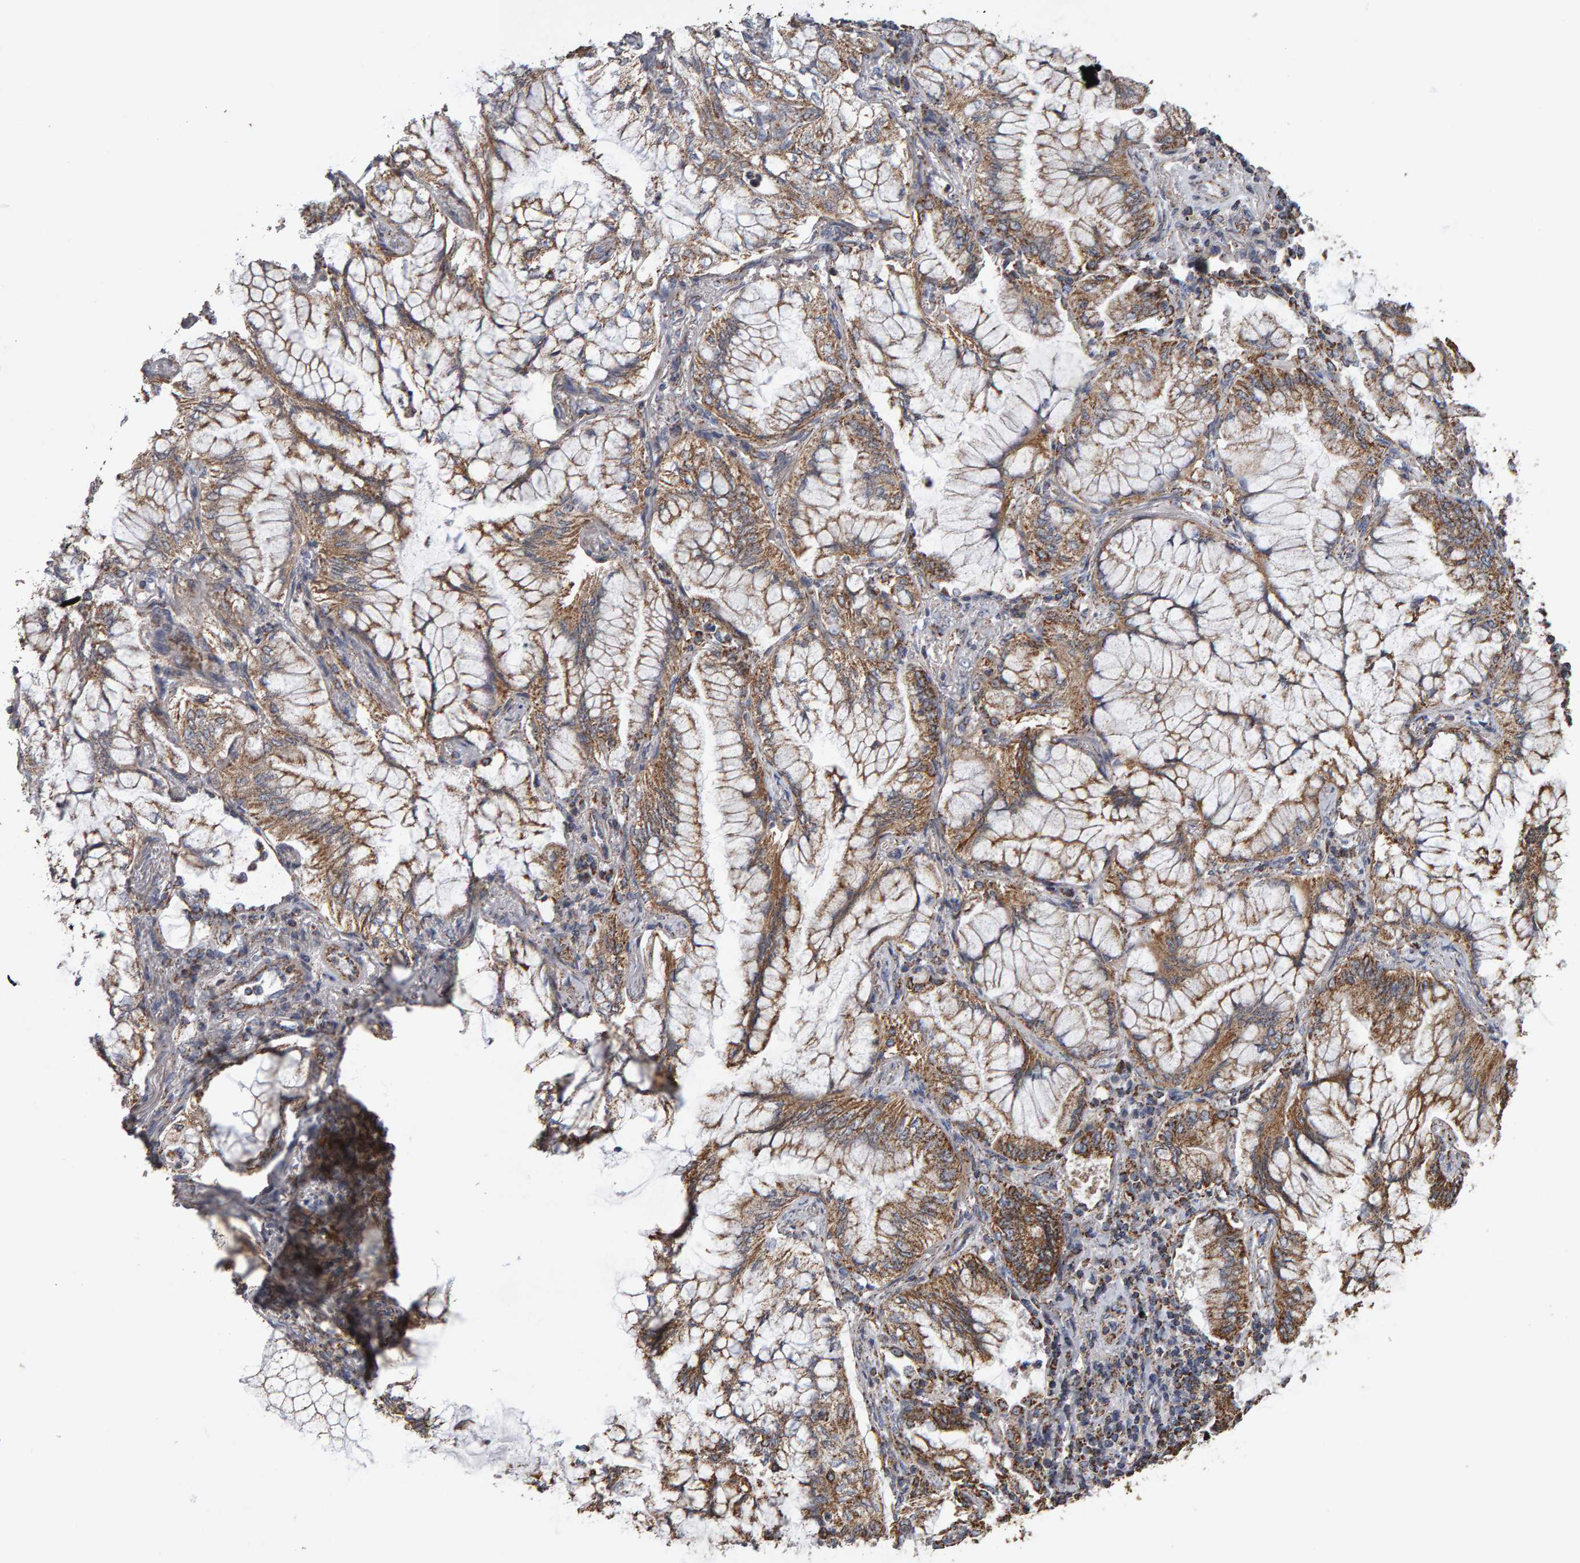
{"staining": {"intensity": "moderate", "quantity": ">75%", "location": "cytoplasmic/membranous"}, "tissue": "lung cancer", "cell_type": "Tumor cells", "image_type": "cancer", "snomed": [{"axis": "morphology", "description": "Adenocarcinoma, NOS"}, {"axis": "topography", "description": "Lung"}], "caption": "High-magnification brightfield microscopy of lung cancer stained with DAB (3,3'-diaminobenzidine) (brown) and counterstained with hematoxylin (blue). tumor cells exhibit moderate cytoplasmic/membranous positivity is appreciated in approximately>75% of cells. Nuclei are stained in blue.", "gene": "TOM1L1", "patient": {"sex": "female", "age": 70}}